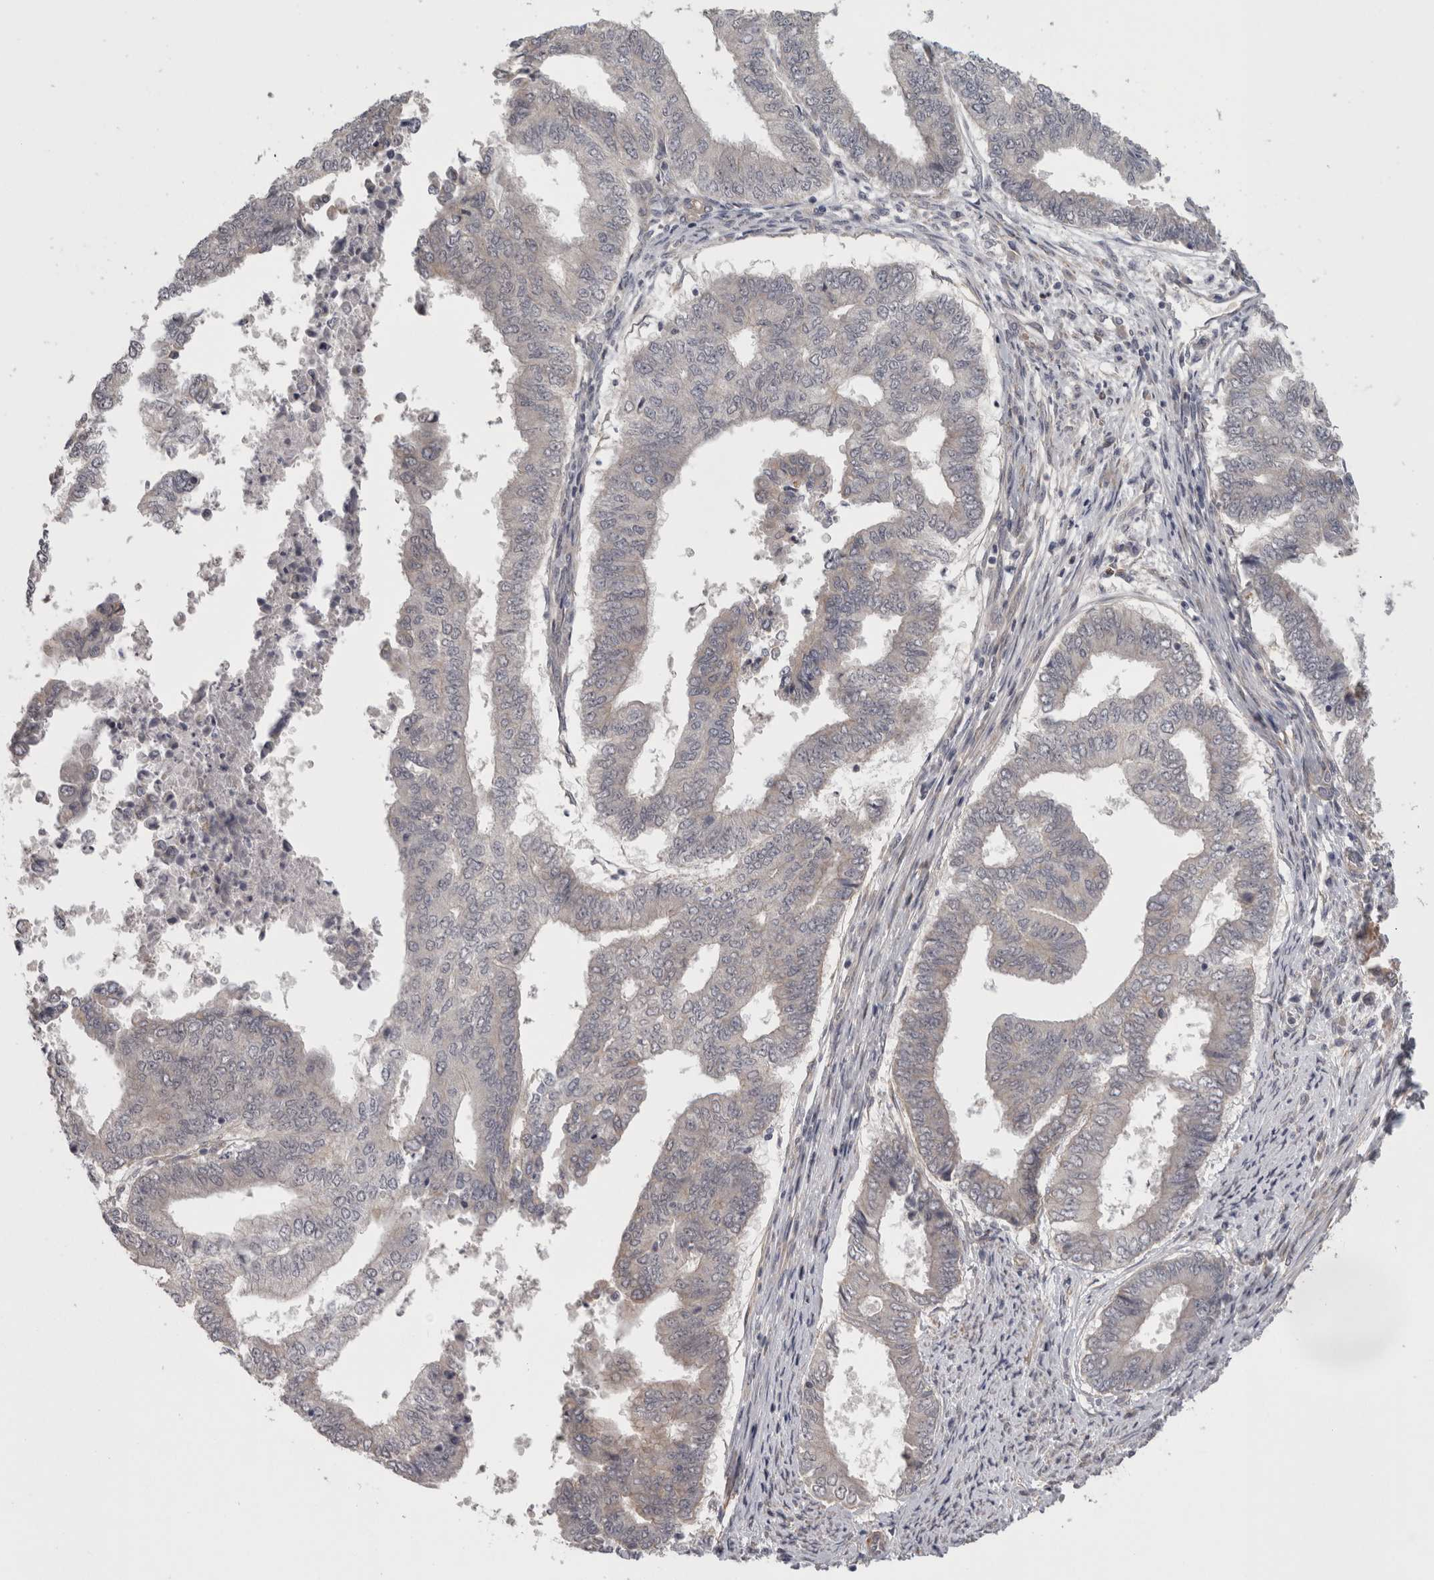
{"staining": {"intensity": "negative", "quantity": "none", "location": "none"}, "tissue": "endometrial cancer", "cell_type": "Tumor cells", "image_type": "cancer", "snomed": [{"axis": "morphology", "description": "Polyp, NOS"}, {"axis": "morphology", "description": "Adenocarcinoma, NOS"}, {"axis": "morphology", "description": "Adenoma, NOS"}, {"axis": "topography", "description": "Endometrium"}], "caption": "Photomicrograph shows no significant protein staining in tumor cells of endometrial polyp.", "gene": "RMDN1", "patient": {"sex": "female", "age": 79}}